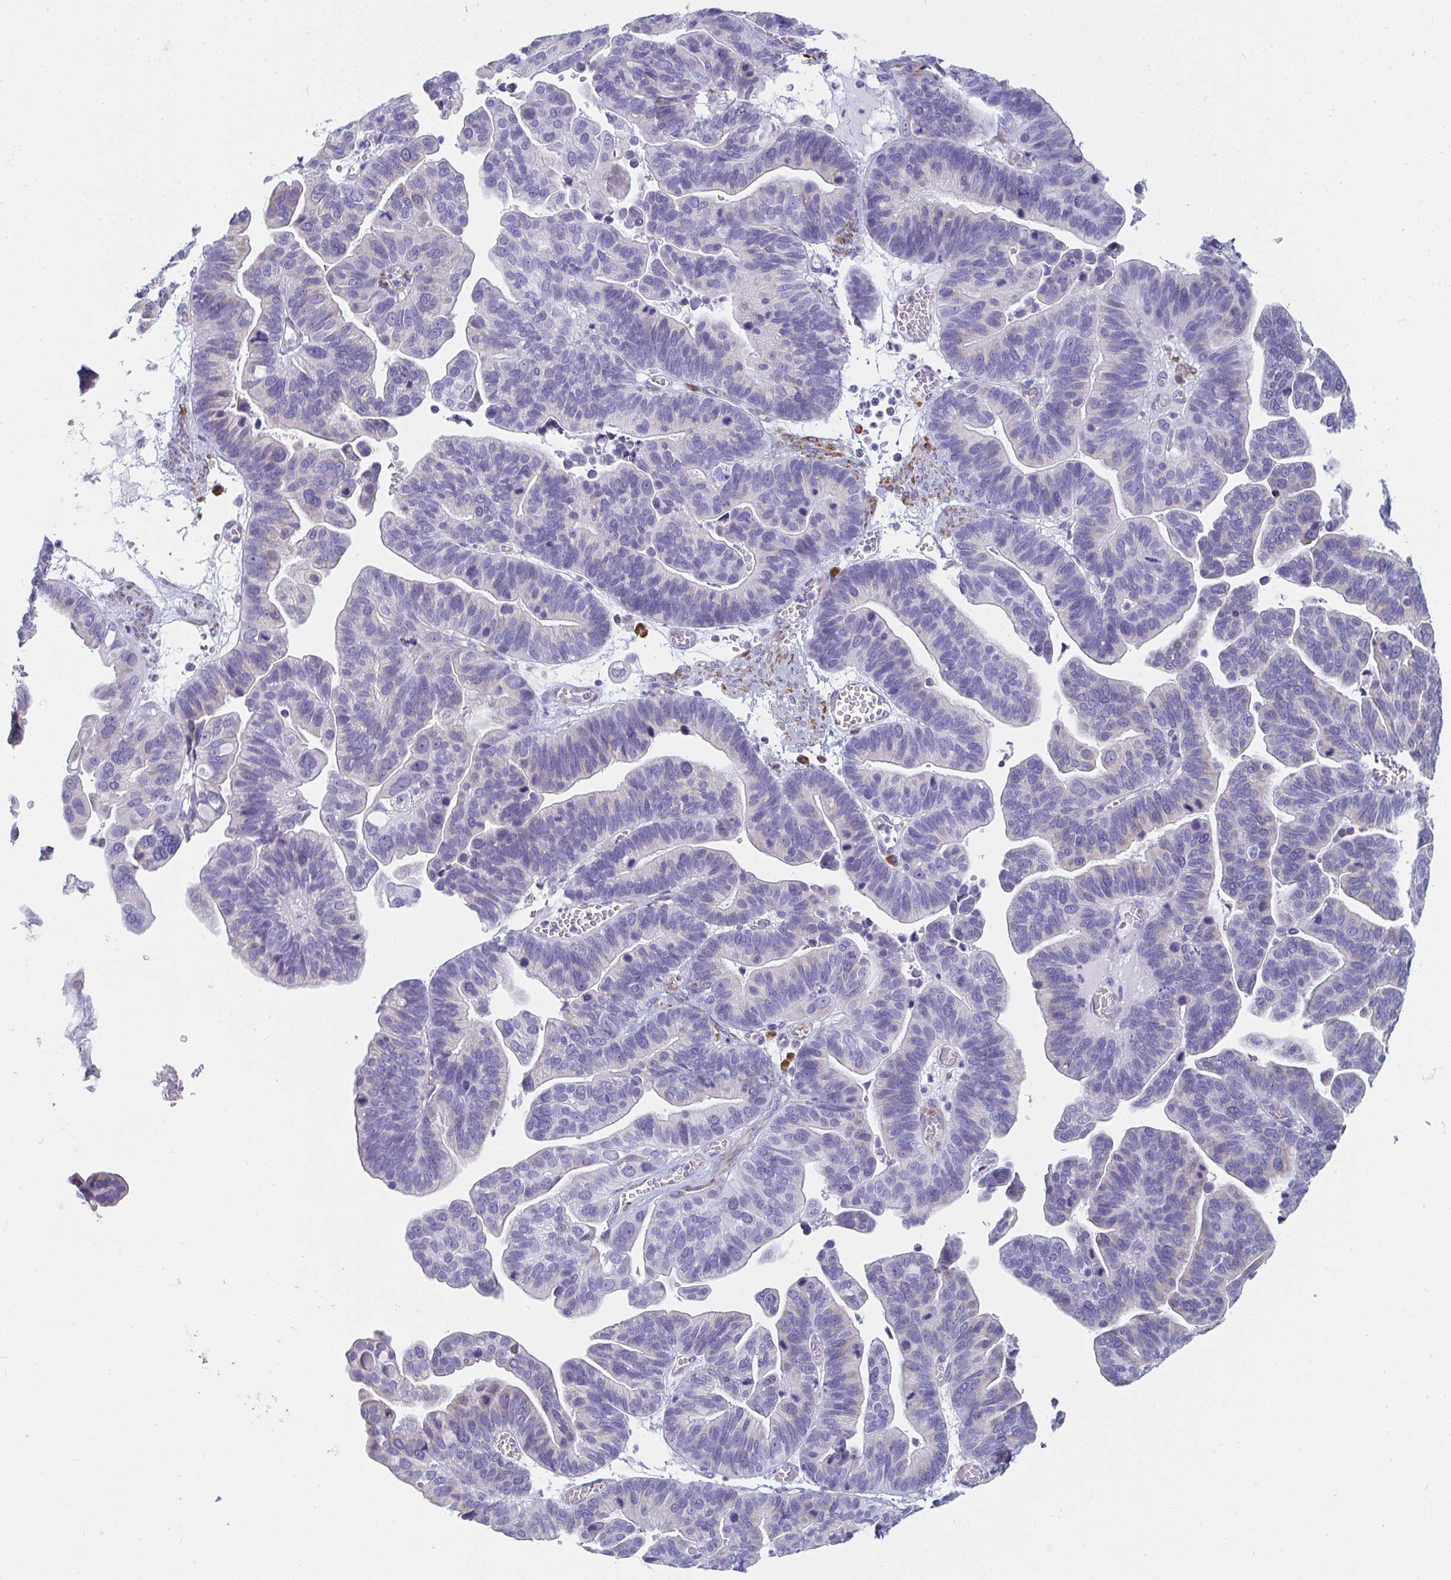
{"staining": {"intensity": "negative", "quantity": "none", "location": "none"}, "tissue": "ovarian cancer", "cell_type": "Tumor cells", "image_type": "cancer", "snomed": [{"axis": "morphology", "description": "Cystadenocarcinoma, serous, NOS"}, {"axis": "topography", "description": "Ovary"}], "caption": "DAB immunohistochemical staining of human ovarian cancer displays no significant positivity in tumor cells.", "gene": "SHROOM1", "patient": {"sex": "female", "age": 56}}